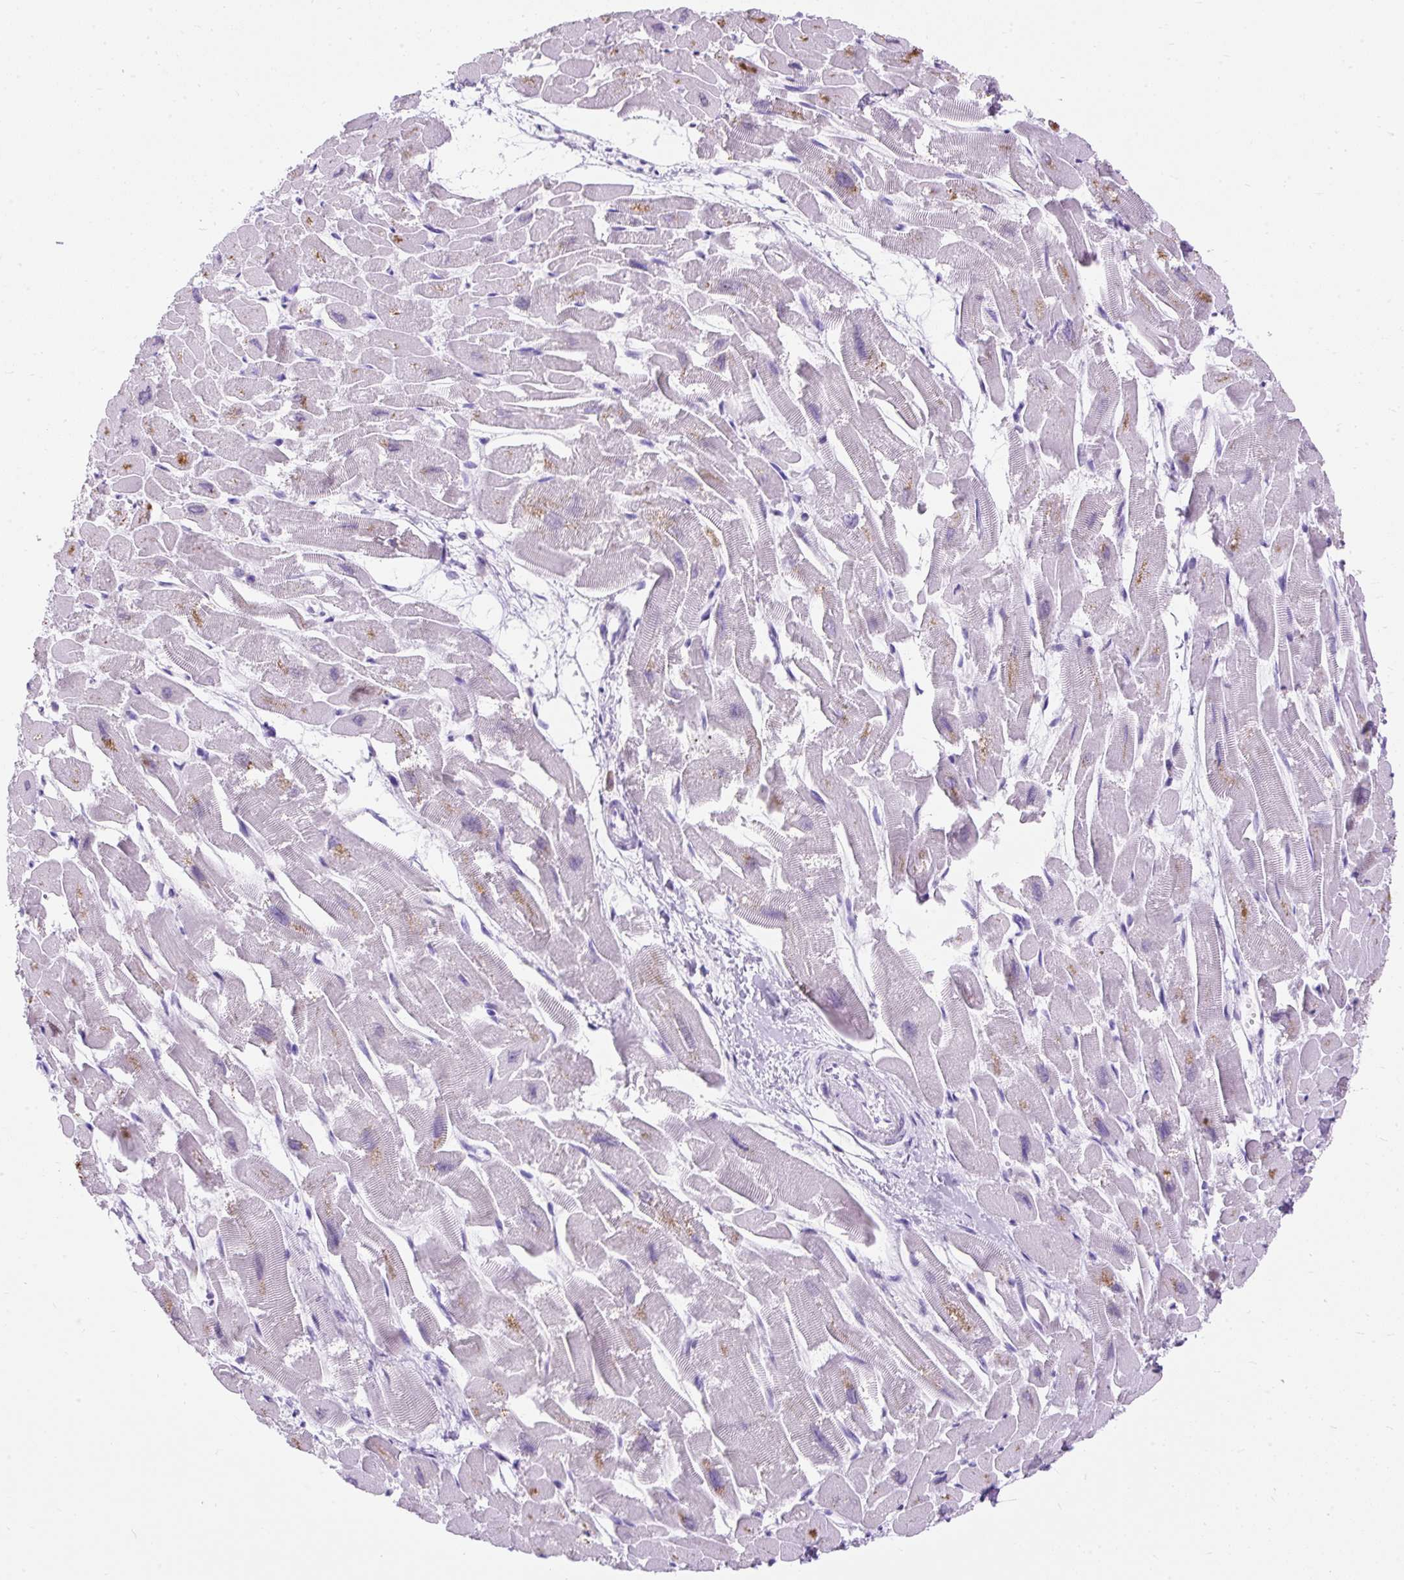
{"staining": {"intensity": "negative", "quantity": "none", "location": "none"}, "tissue": "heart muscle", "cell_type": "Cardiomyocytes", "image_type": "normal", "snomed": [{"axis": "morphology", "description": "Normal tissue, NOS"}, {"axis": "topography", "description": "Heart"}], "caption": "Immunohistochemistry (IHC) photomicrograph of normal human heart muscle stained for a protein (brown), which reveals no expression in cardiomyocytes. (IHC, brightfield microscopy, high magnification).", "gene": "PVALB", "patient": {"sex": "male", "age": 54}}